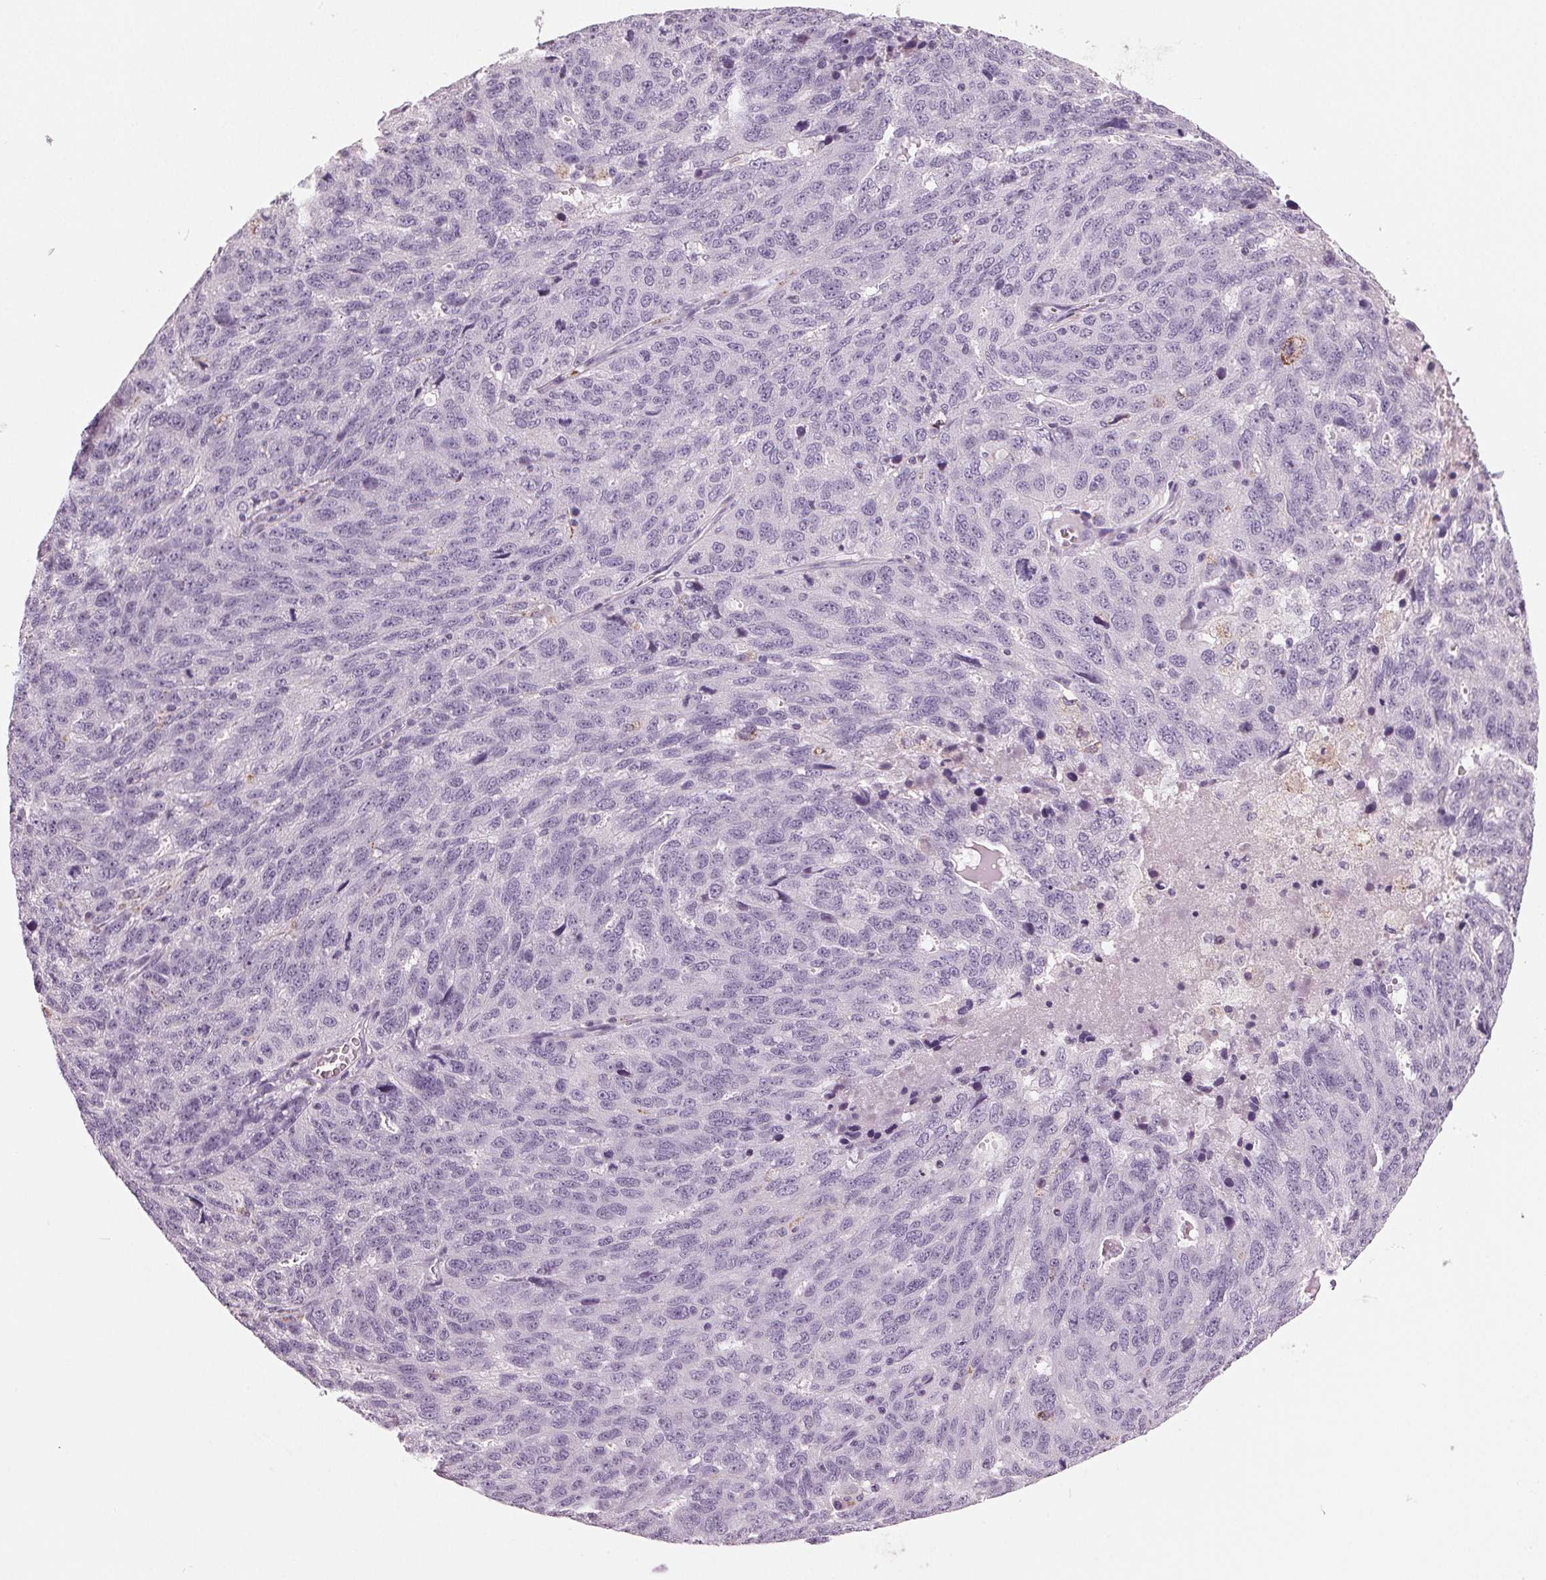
{"staining": {"intensity": "negative", "quantity": "none", "location": "none"}, "tissue": "ovarian cancer", "cell_type": "Tumor cells", "image_type": "cancer", "snomed": [{"axis": "morphology", "description": "Cystadenocarcinoma, serous, NOS"}, {"axis": "topography", "description": "Ovary"}], "caption": "Immunohistochemical staining of ovarian cancer (serous cystadenocarcinoma) demonstrates no significant expression in tumor cells.", "gene": "DNAH12", "patient": {"sex": "female", "age": 71}}